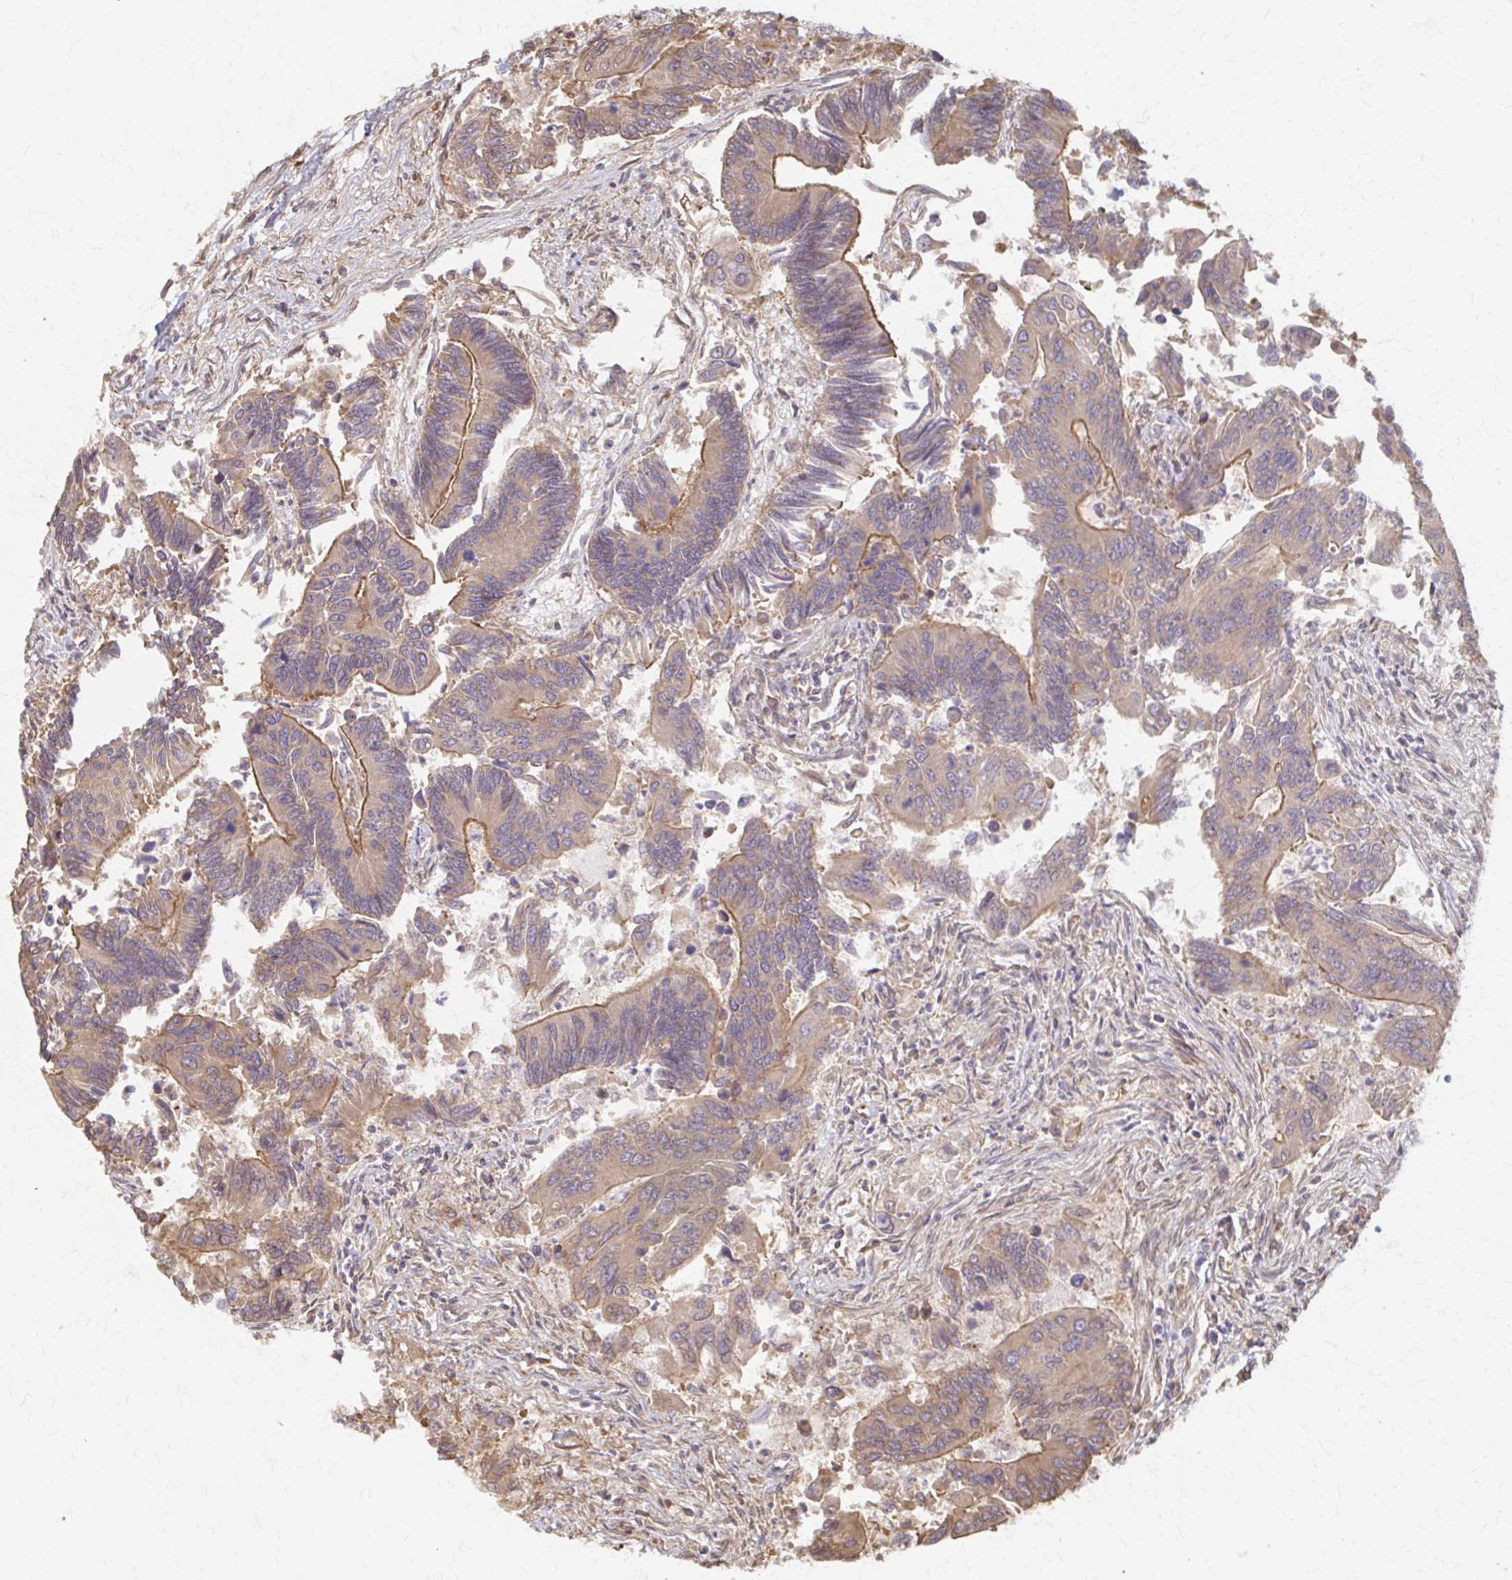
{"staining": {"intensity": "moderate", "quantity": ">75%", "location": "cytoplasmic/membranous"}, "tissue": "colorectal cancer", "cell_type": "Tumor cells", "image_type": "cancer", "snomed": [{"axis": "morphology", "description": "Adenocarcinoma, NOS"}, {"axis": "topography", "description": "Colon"}], "caption": "Immunohistochemistry (IHC) (DAB) staining of human colorectal cancer displays moderate cytoplasmic/membranous protein expression in about >75% of tumor cells.", "gene": "ARHGAP35", "patient": {"sex": "female", "age": 67}}